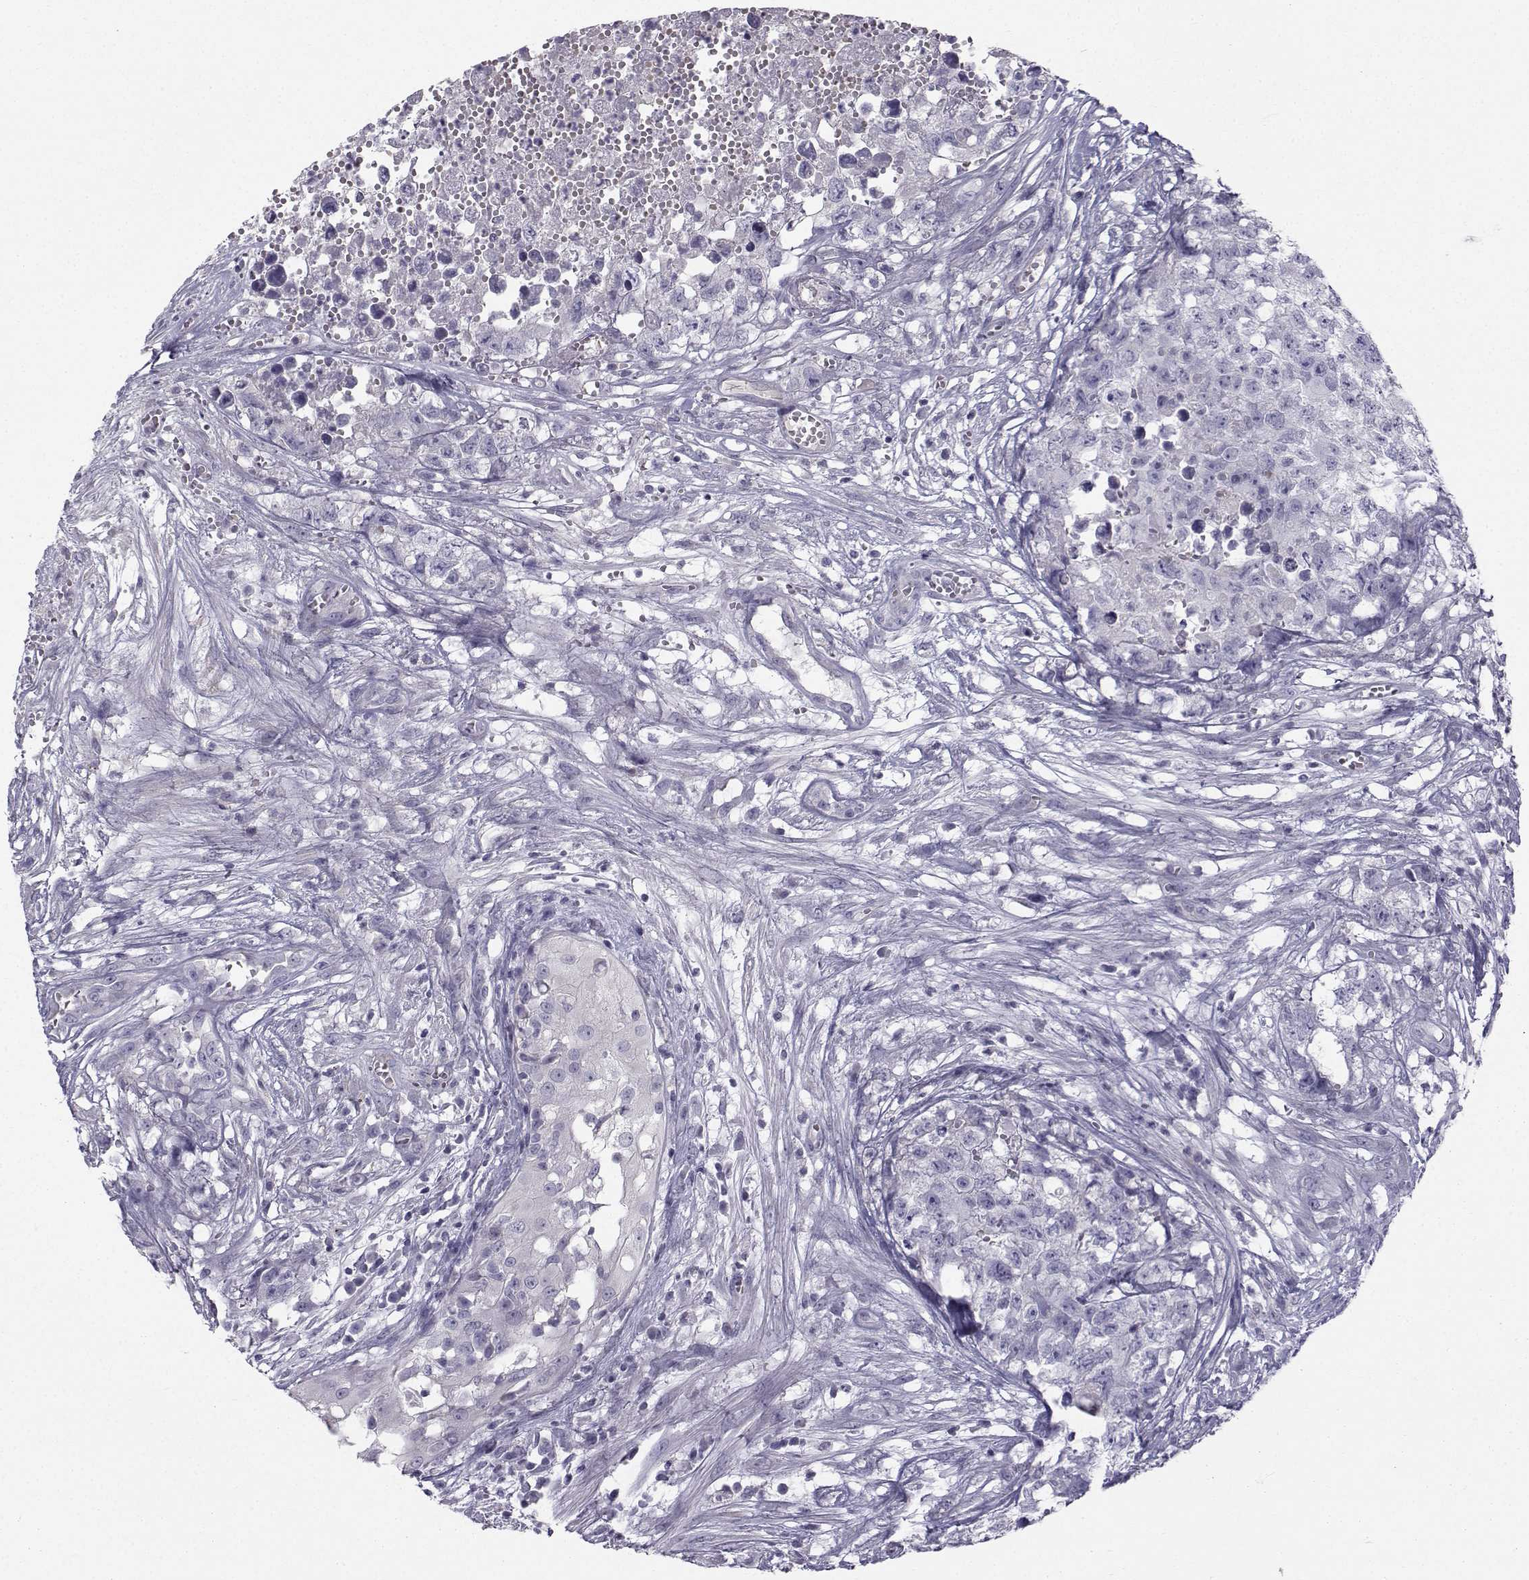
{"staining": {"intensity": "negative", "quantity": "none", "location": "none"}, "tissue": "testis cancer", "cell_type": "Tumor cells", "image_type": "cancer", "snomed": [{"axis": "morphology", "description": "Seminoma, NOS"}, {"axis": "morphology", "description": "Carcinoma, Embryonal, NOS"}, {"axis": "topography", "description": "Testis"}], "caption": "A high-resolution photomicrograph shows IHC staining of seminoma (testis), which exhibits no significant staining in tumor cells.", "gene": "CALCR", "patient": {"sex": "male", "age": 22}}